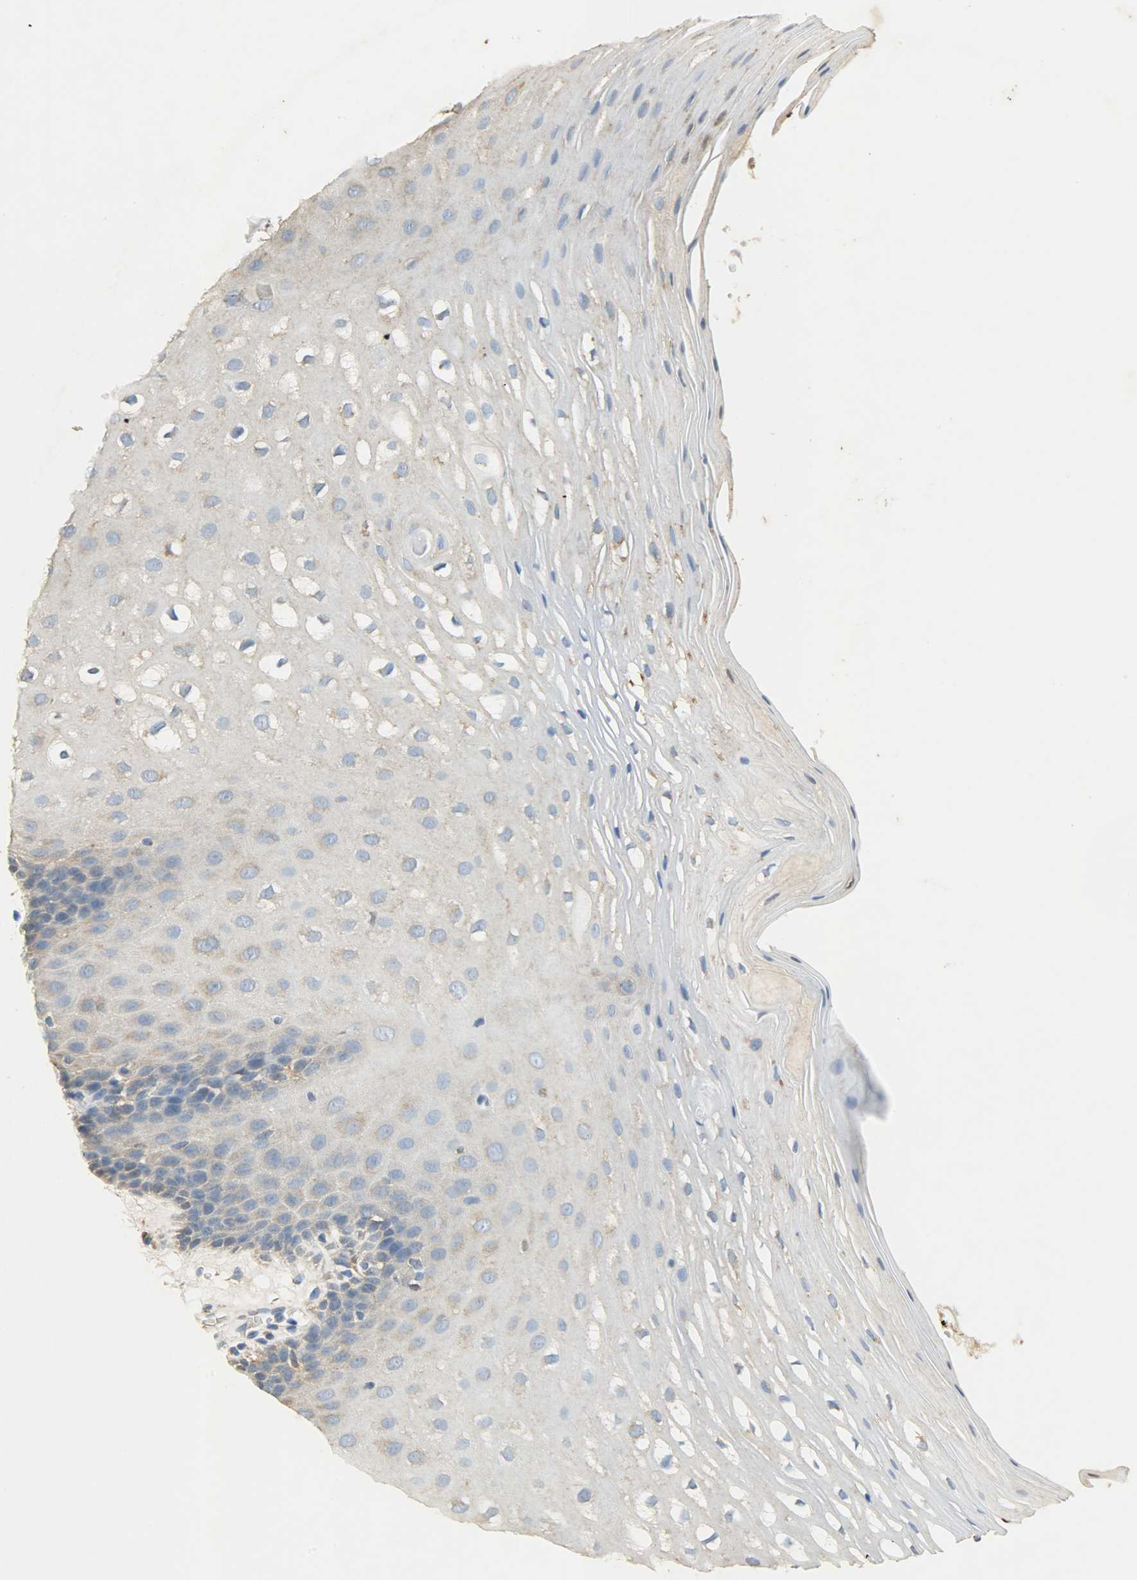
{"staining": {"intensity": "weak", "quantity": "25%-75%", "location": "cytoplasmic/membranous"}, "tissue": "oral mucosa", "cell_type": "Squamous epithelial cells", "image_type": "normal", "snomed": [{"axis": "morphology", "description": "Normal tissue, NOS"}, {"axis": "morphology", "description": "Squamous cell carcinoma, NOS"}, {"axis": "topography", "description": "Skeletal muscle"}, {"axis": "topography", "description": "Oral tissue"}, {"axis": "topography", "description": "Head-Neck"}], "caption": "A high-resolution photomicrograph shows immunohistochemistry (IHC) staining of benign oral mucosa, which reveals weak cytoplasmic/membranous positivity in approximately 25%-75% of squamous epithelial cells. The staining was performed using DAB (3,3'-diaminobenzidine) to visualize the protein expression in brown, while the nuclei were stained in blue with hematoxylin (Magnification: 20x).", "gene": "HSPA5", "patient": {"sex": "male", "age": 71}}